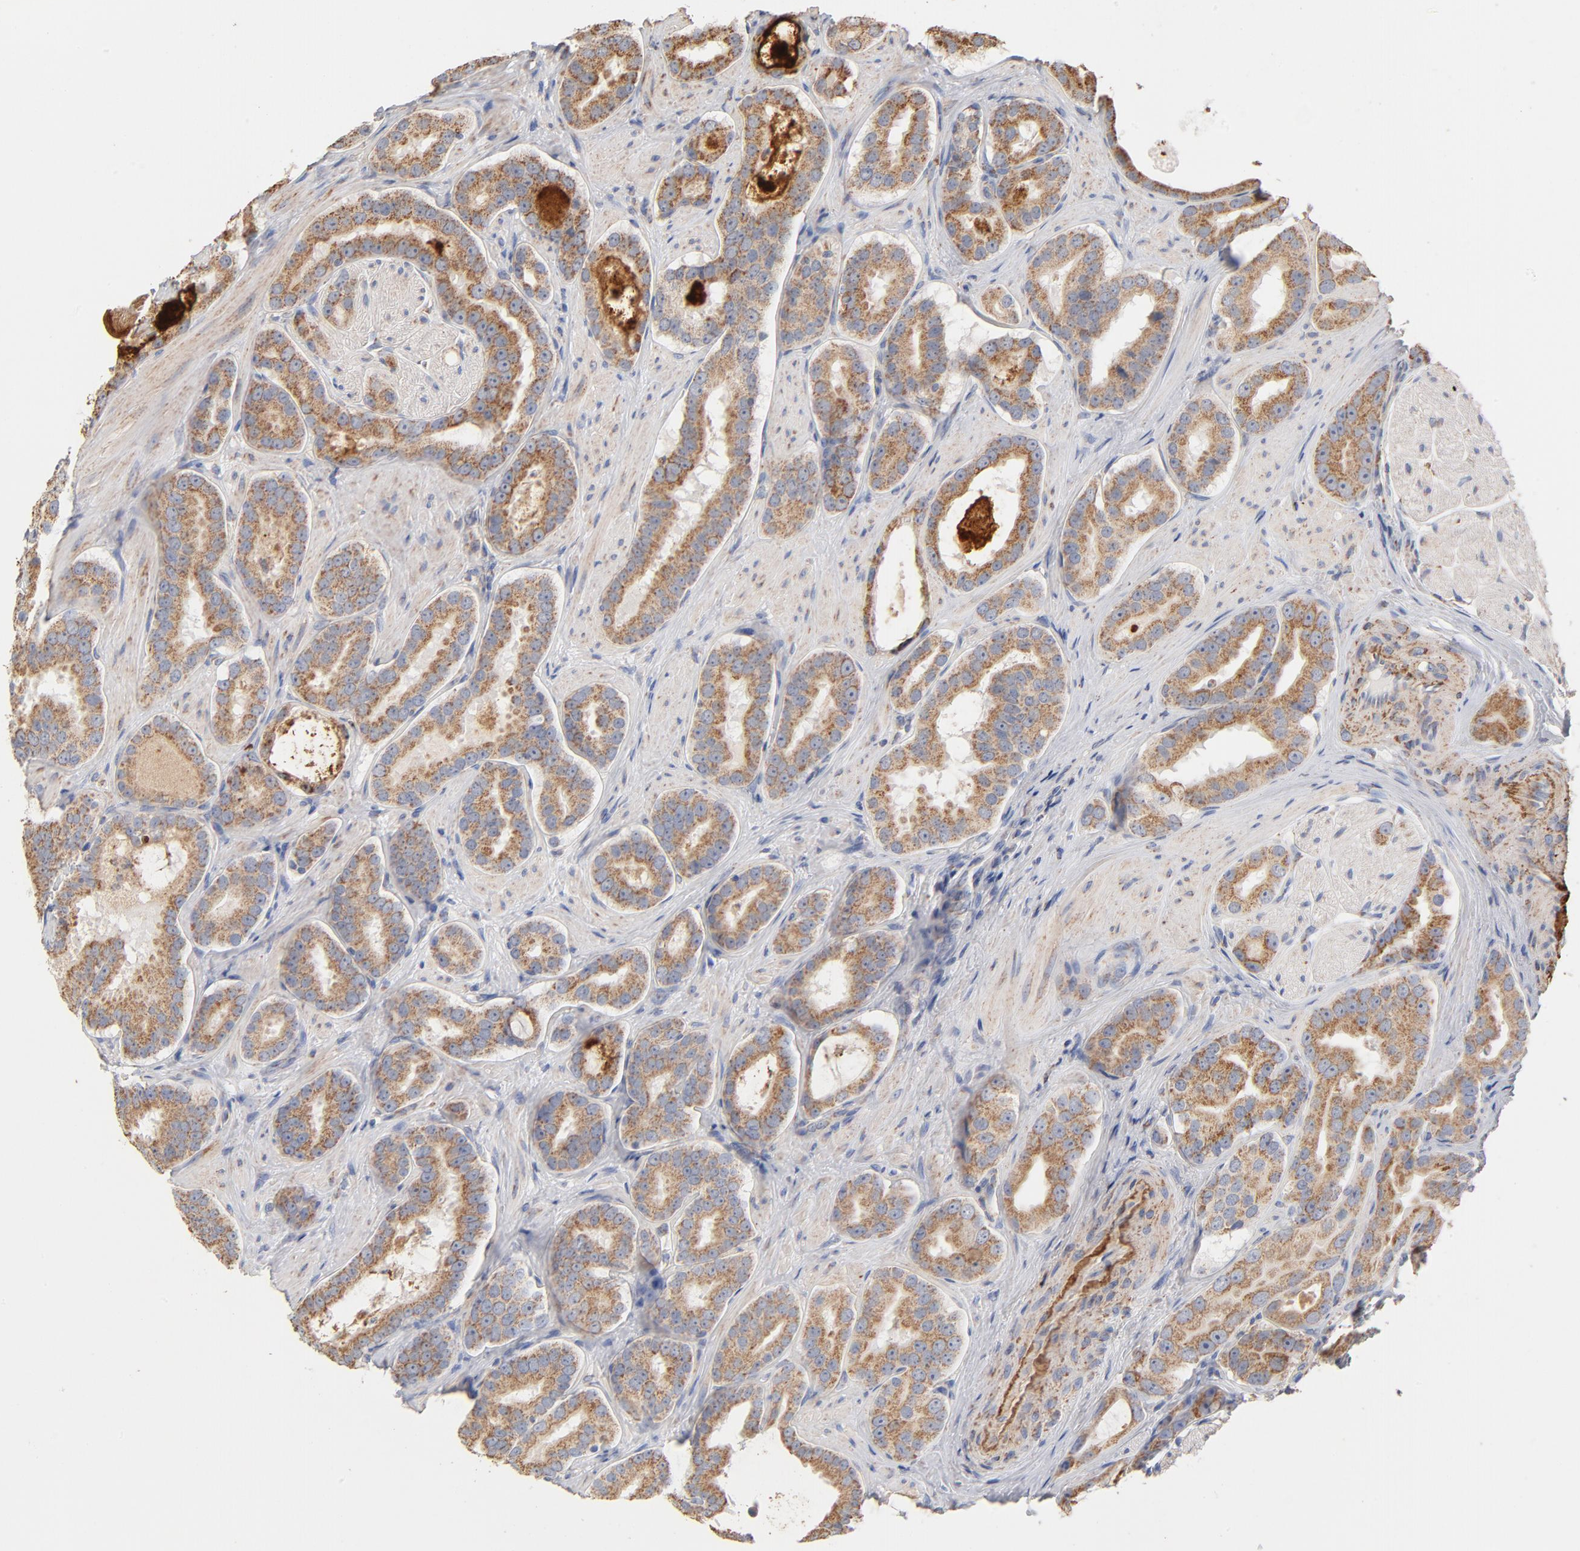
{"staining": {"intensity": "moderate", "quantity": ">75%", "location": "cytoplasmic/membranous"}, "tissue": "prostate cancer", "cell_type": "Tumor cells", "image_type": "cancer", "snomed": [{"axis": "morphology", "description": "Adenocarcinoma, Low grade"}, {"axis": "topography", "description": "Prostate"}], "caption": "IHC image of low-grade adenocarcinoma (prostate) stained for a protein (brown), which shows medium levels of moderate cytoplasmic/membranous staining in about >75% of tumor cells.", "gene": "UQCRC1", "patient": {"sex": "male", "age": 59}}